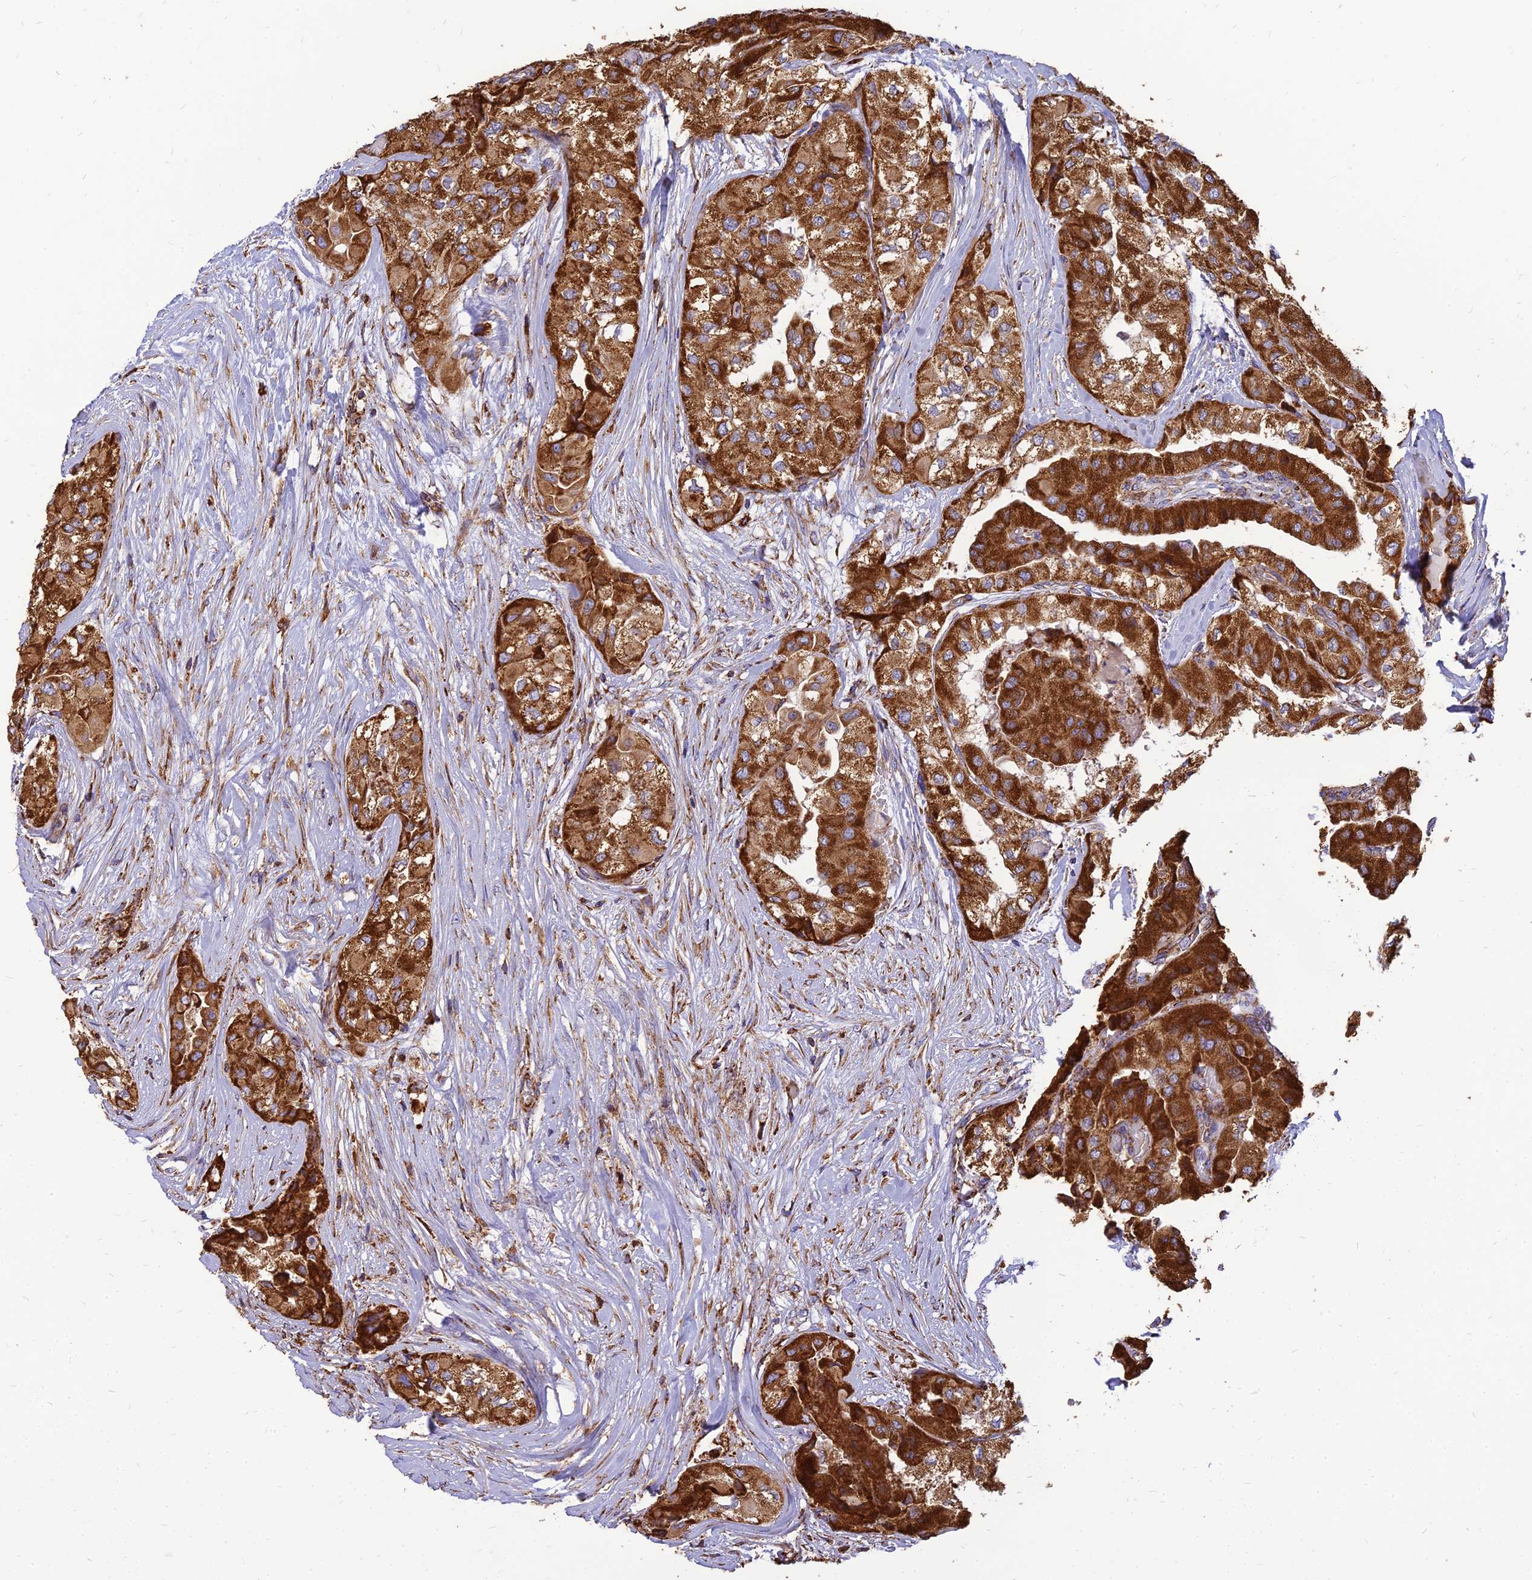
{"staining": {"intensity": "strong", "quantity": ">75%", "location": "cytoplasmic/membranous"}, "tissue": "thyroid cancer", "cell_type": "Tumor cells", "image_type": "cancer", "snomed": [{"axis": "morphology", "description": "Papillary adenocarcinoma, NOS"}, {"axis": "topography", "description": "Thyroid gland"}], "caption": "Protein analysis of thyroid cancer tissue shows strong cytoplasmic/membranous staining in approximately >75% of tumor cells. The protein is stained brown, and the nuclei are stained in blue (DAB (3,3'-diaminobenzidine) IHC with brightfield microscopy, high magnification).", "gene": "THUMPD2", "patient": {"sex": "female", "age": 59}}